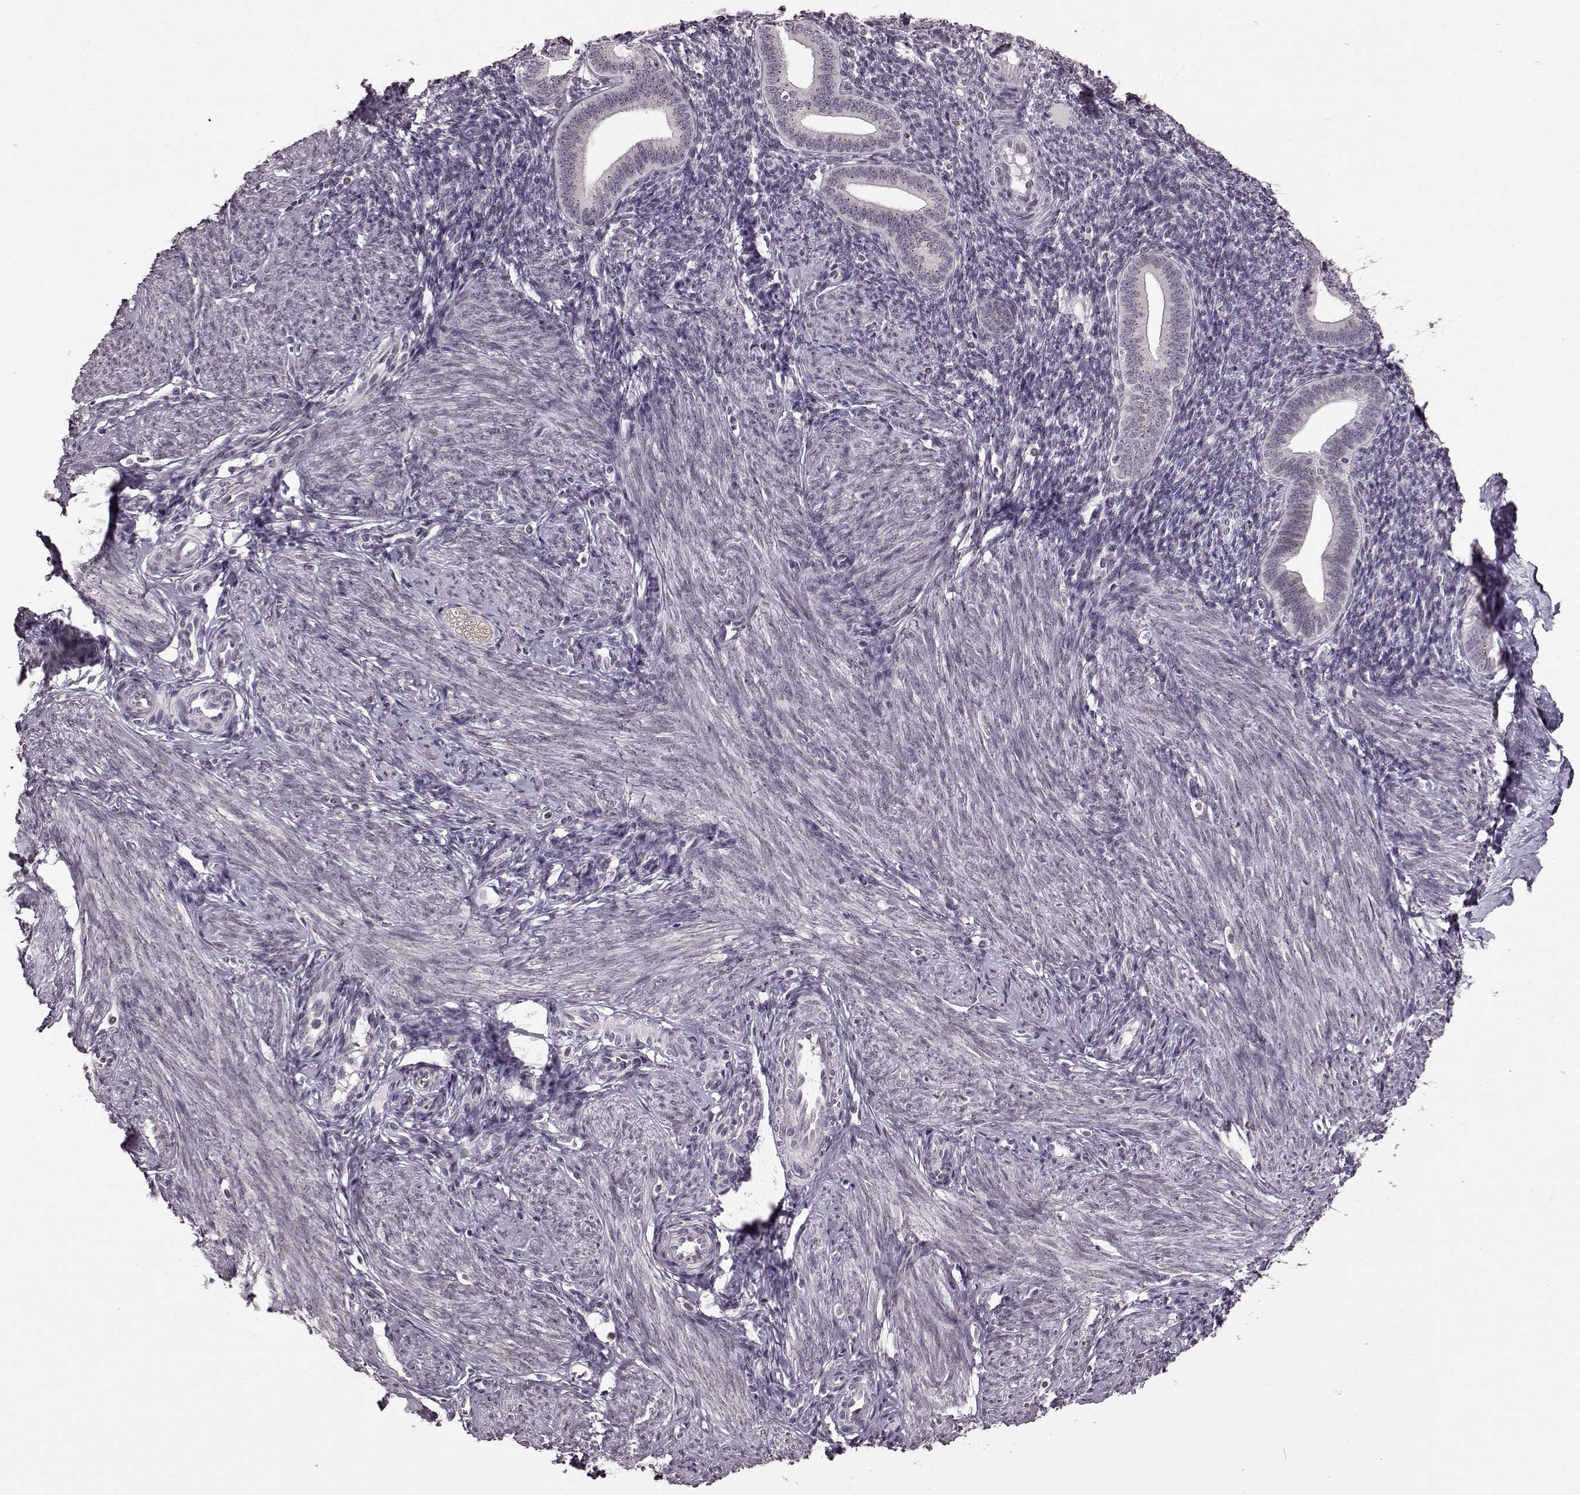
{"staining": {"intensity": "negative", "quantity": "none", "location": "none"}, "tissue": "endometrium", "cell_type": "Cells in endometrial stroma", "image_type": "normal", "snomed": [{"axis": "morphology", "description": "Normal tissue, NOS"}, {"axis": "topography", "description": "Endometrium"}], "caption": "The micrograph exhibits no significant staining in cells in endometrial stroma of endometrium. Nuclei are stained in blue.", "gene": "STX1A", "patient": {"sex": "female", "age": 40}}